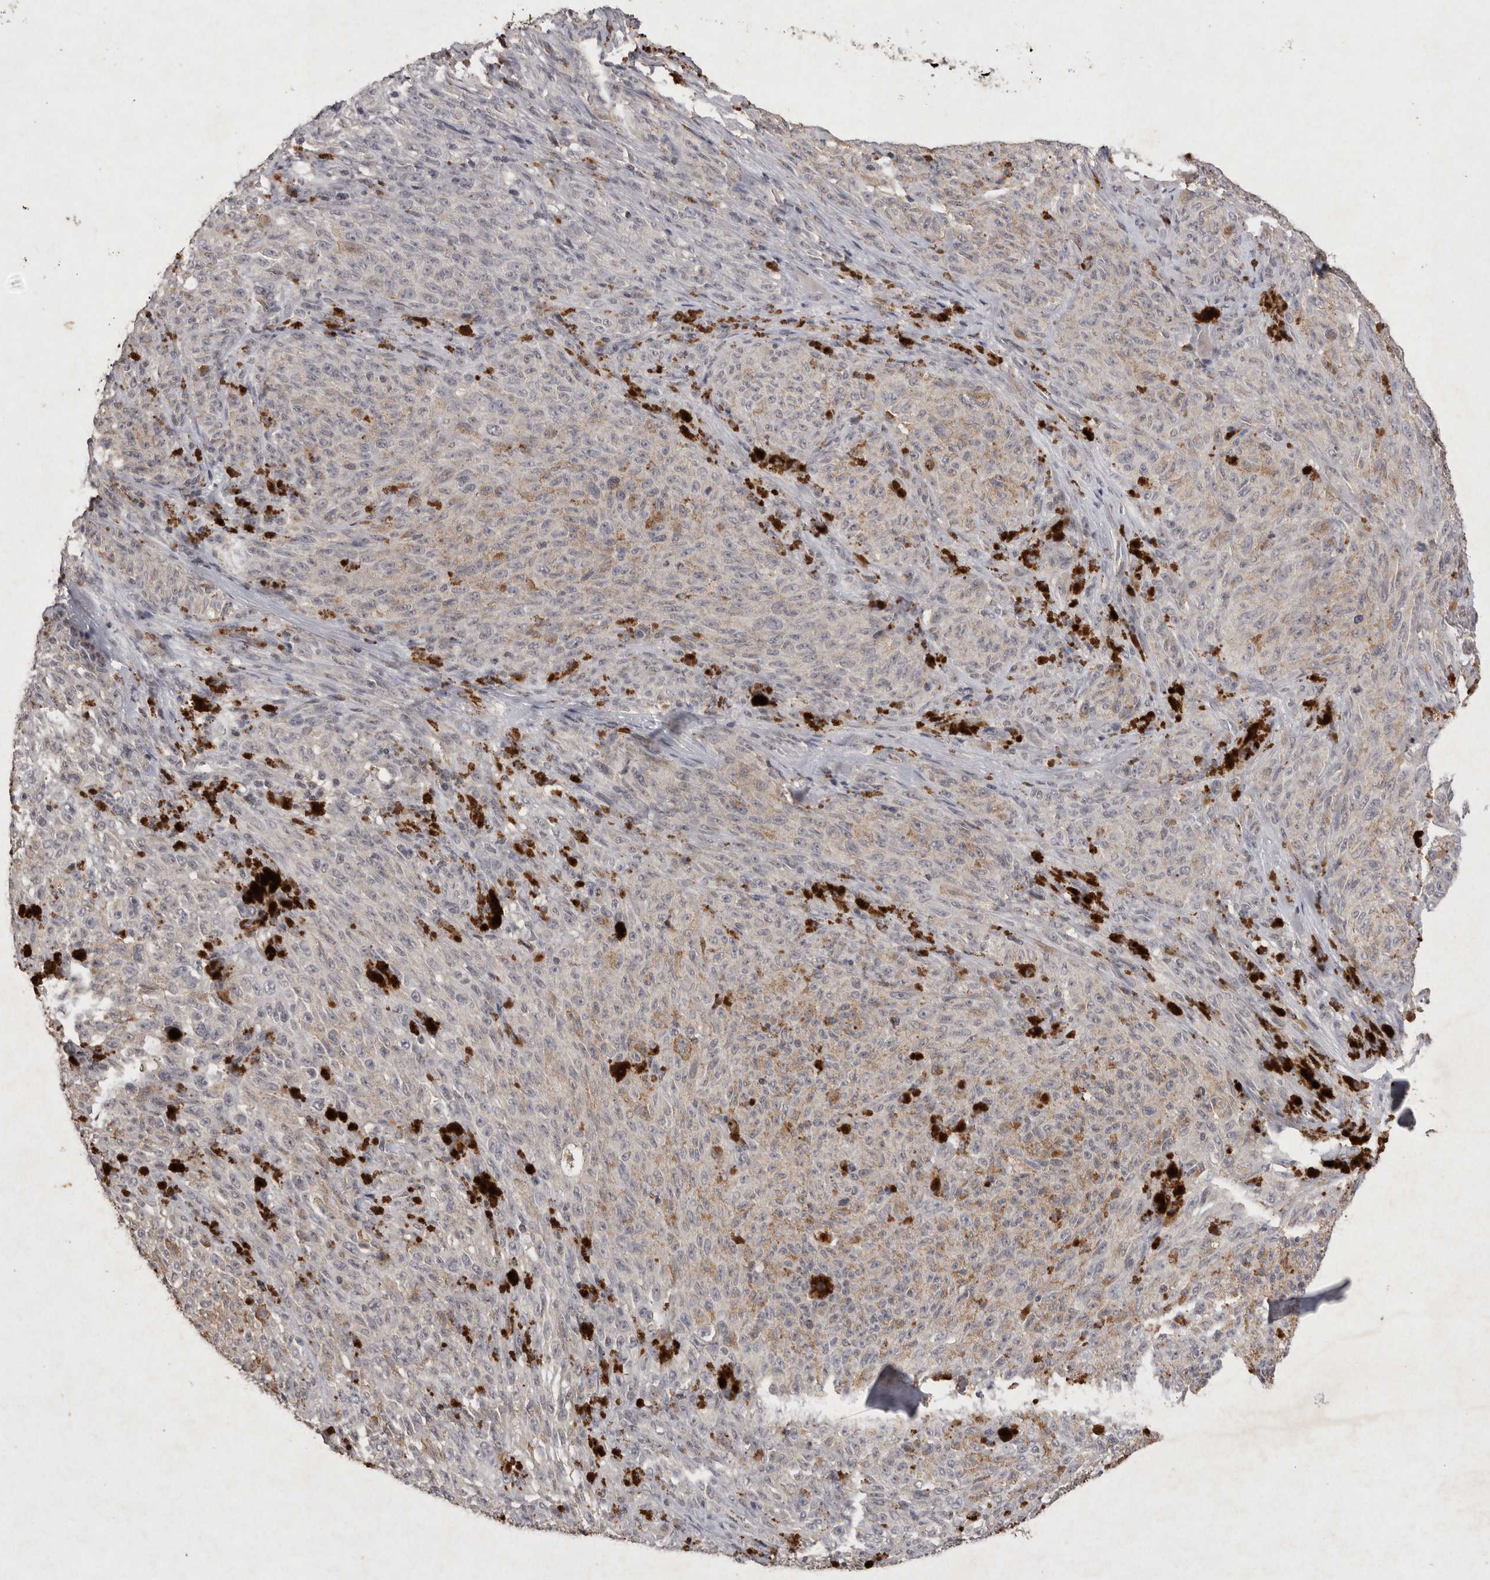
{"staining": {"intensity": "negative", "quantity": "none", "location": "none"}, "tissue": "melanoma", "cell_type": "Tumor cells", "image_type": "cancer", "snomed": [{"axis": "morphology", "description": "Malignant melanoma, NOS"}, {"axis": "topography", "description": "Skin"}], "caption": "Immunohistochemical staining of human malignant melanoma demonstrates no significant expression in tumor cells.", "gene": "APLNR", "patient": {"sex": "female", "age": 82}}